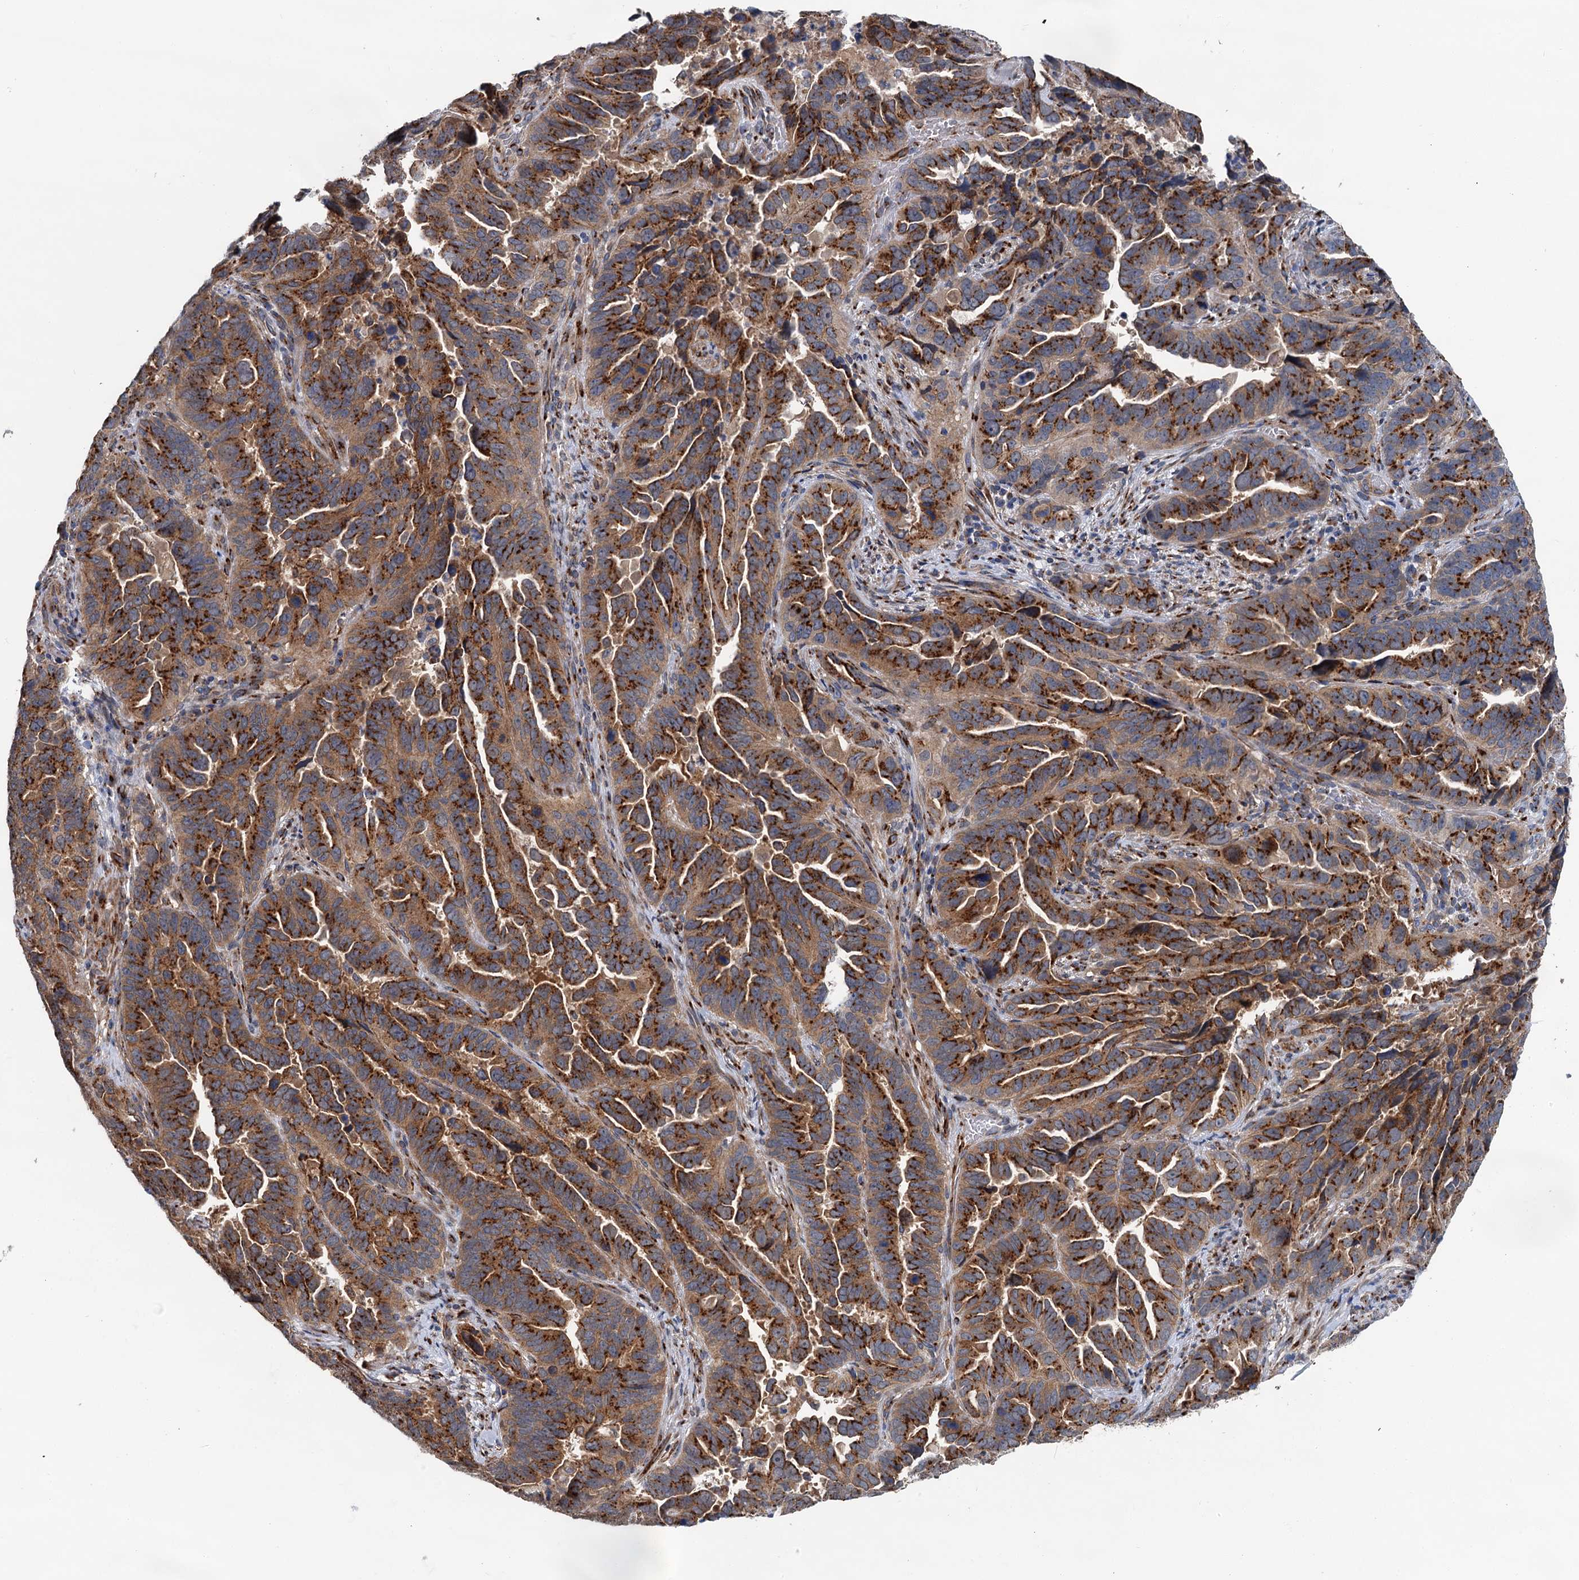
{"staining": {"intensity": "strong", "quantity": ">75%", "location": "cytoplasmic/membranous"}, "tissue": "endometrial cancer", "cell_type": "Tumor cells", "image_type": "cancer", "snomed": [{"axis": "morphology", "description": "Adenocarcinoma, NOS"}, {"axis": "topography", "description": "Endometrium"}], "caption": "Immunohistochemistry (IHC) photomicrograph of neoplastic tissue: adenocarcinoma (endometrial) stained using immunohistochemistry reveals high levels of strong protein expression localized specifically in the cytoplasmic/membranous of tumor cells, appearing as a cytoplasmic/membranous brown color.", "gene": "BET1L", "patient": {"sex": "female", "age": 65}}